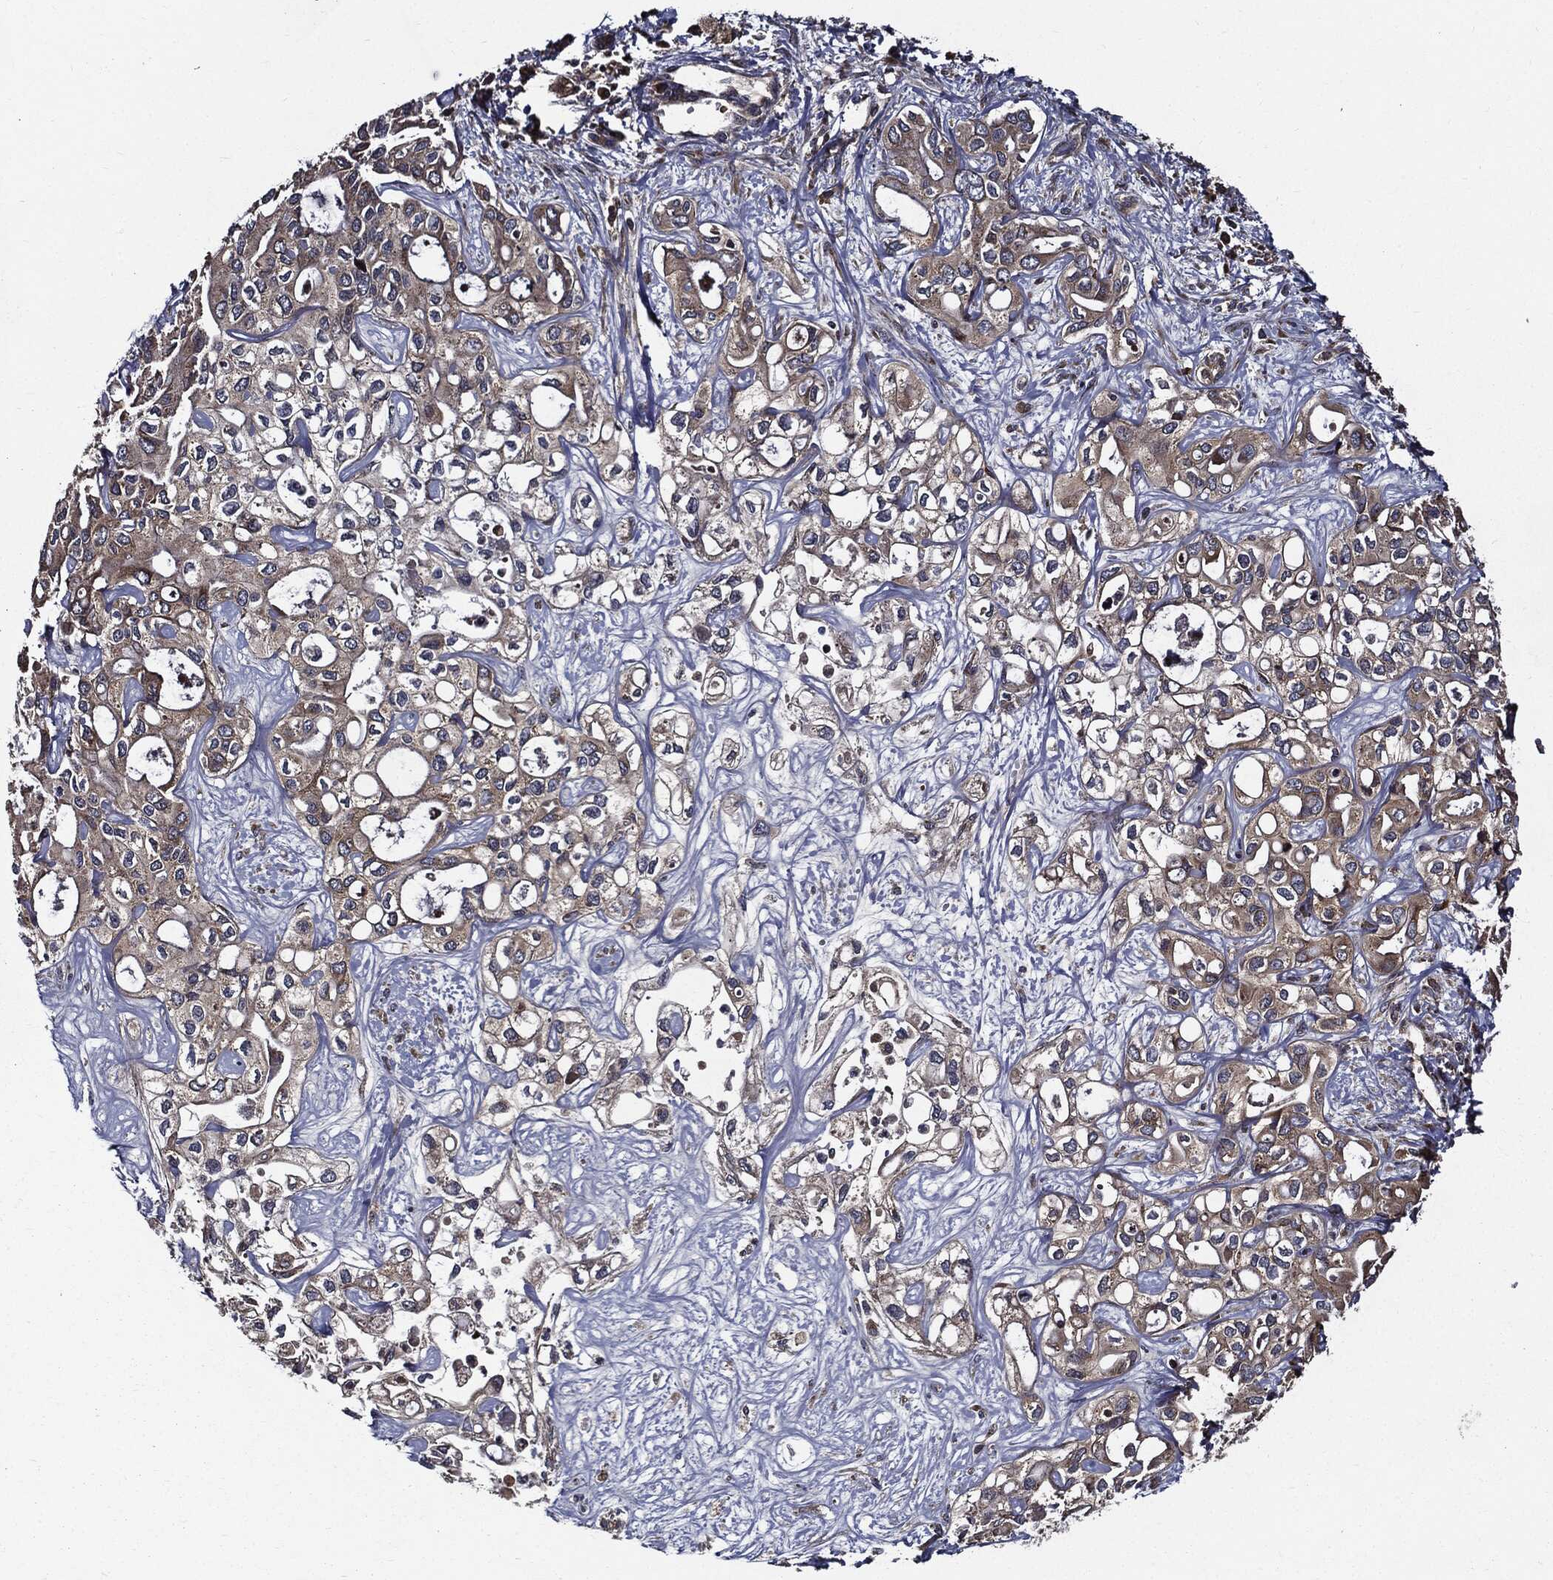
{"staining": {"intensity": "weak", "quantity": "<25%", "location": "cytoplasmic/membranous"}, "tissue": "liver cancer", "cell_type": "Tumor cells", "image_type": "cancer", "snomed": [{"axis": "morphology", "description": "Cholangiocarcinoma"}, {"axis": "topography", "description": "Liver"}], "caption": "Human liver cancer (cholangiocarcinoma) stained for a protein using IHC shows no positivity in tumor cells.", "gene": "HTT", "patient": {"sex": "female", "age": 64}}